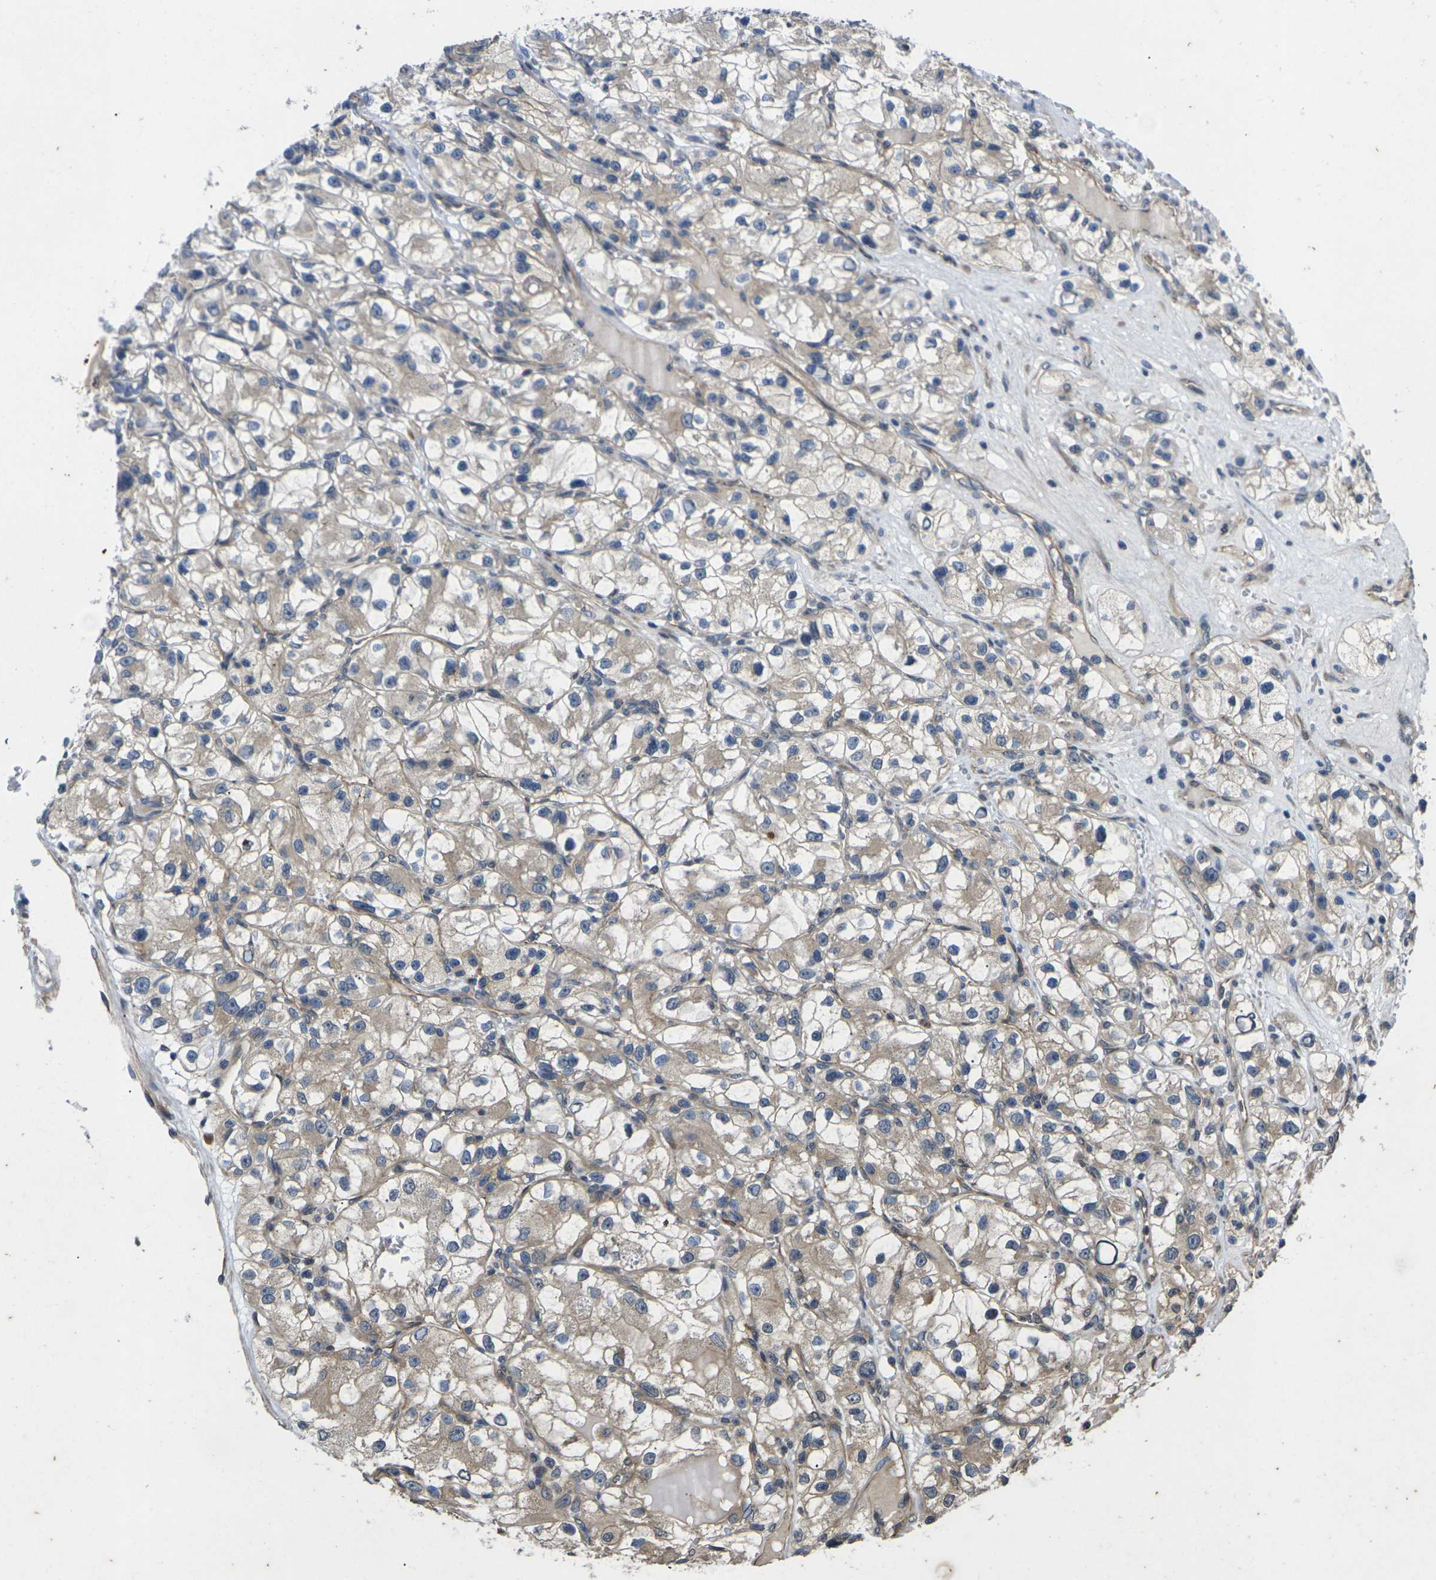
{"staining": {"intensity": "weak", "quantity": ">75%", "location": "cytoplasmic/membranous"}, "tissue": "renal cancer", "cell_type": "Tumor cells", "image_type": "cancer", "snomed": [{"axis": "morphology", "description": "Adenocarcinoma, NOS"}, {"axis": "topography", "description": "Kidney"}], "caption": "Human renal cancer stained for a protein (brown) reveals weak cytoplasmic/membranous positive staining in approximately >75% of tumor cells.", "gene": "DKK2", "patient": {"sex": "female", "age": 57}}